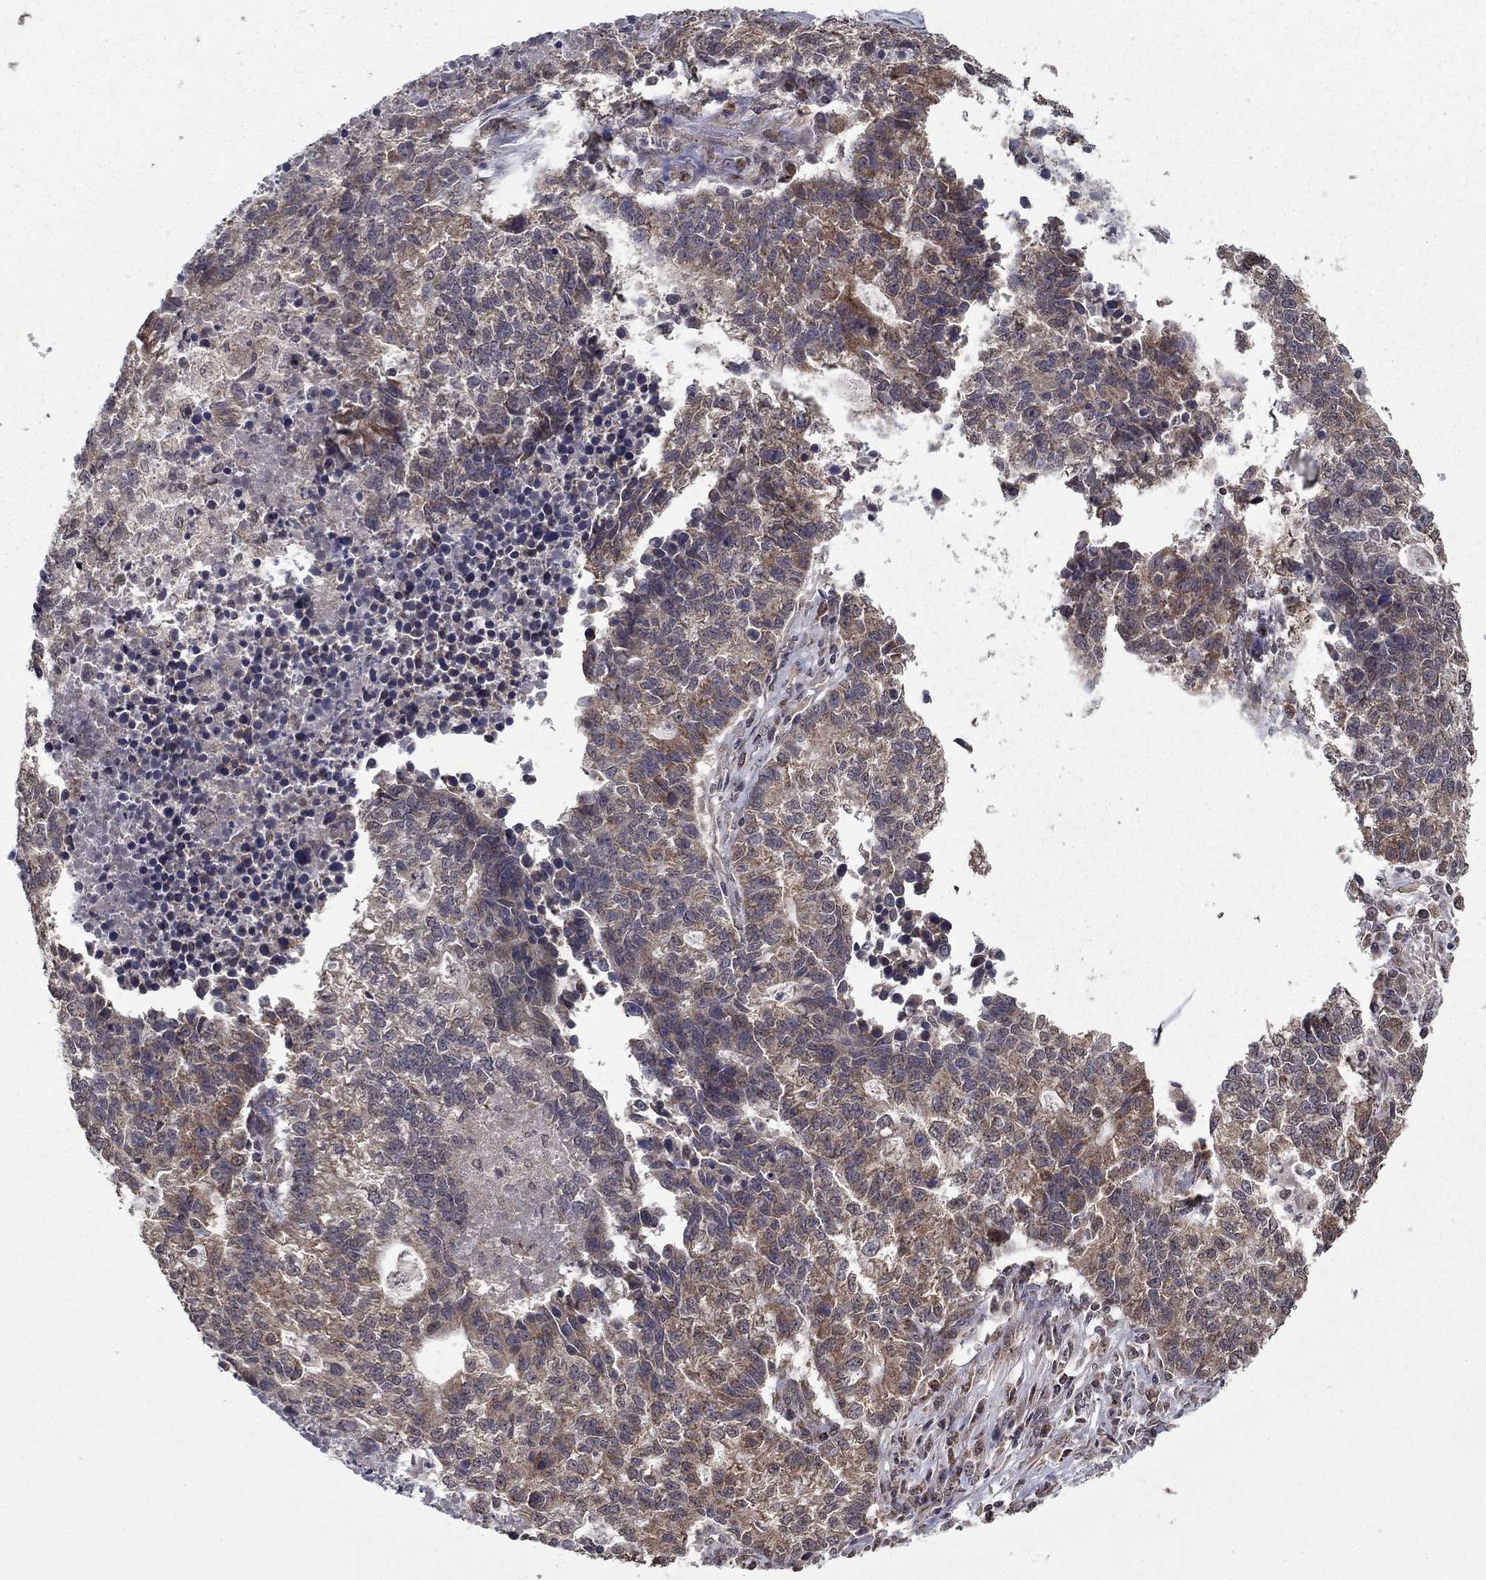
{"staining": {"intensity": "weak", "quantity": "25%-75%", "location": "cytoplasmic/membranous"}, "tissue": "lung cancer", "cell_type": "Tumor cells", "image_type": "cancer", "snomed": [{"axis": "morphology", "description": "Adenocarcinoma, NOS"}, {"axis": "topography", "description": "Lung"}], "caption": "Brown immunohistochemical staining in human adenocarcinoma (lung) displays weak cytoplasmic/membranous expression in about 25%-75% of tumor cells. The protein of interest is shown in brown color, while the nuclei are stained blue.", "gene": "SLC2A13", "patient": {"sex": "male", "age": 57}}